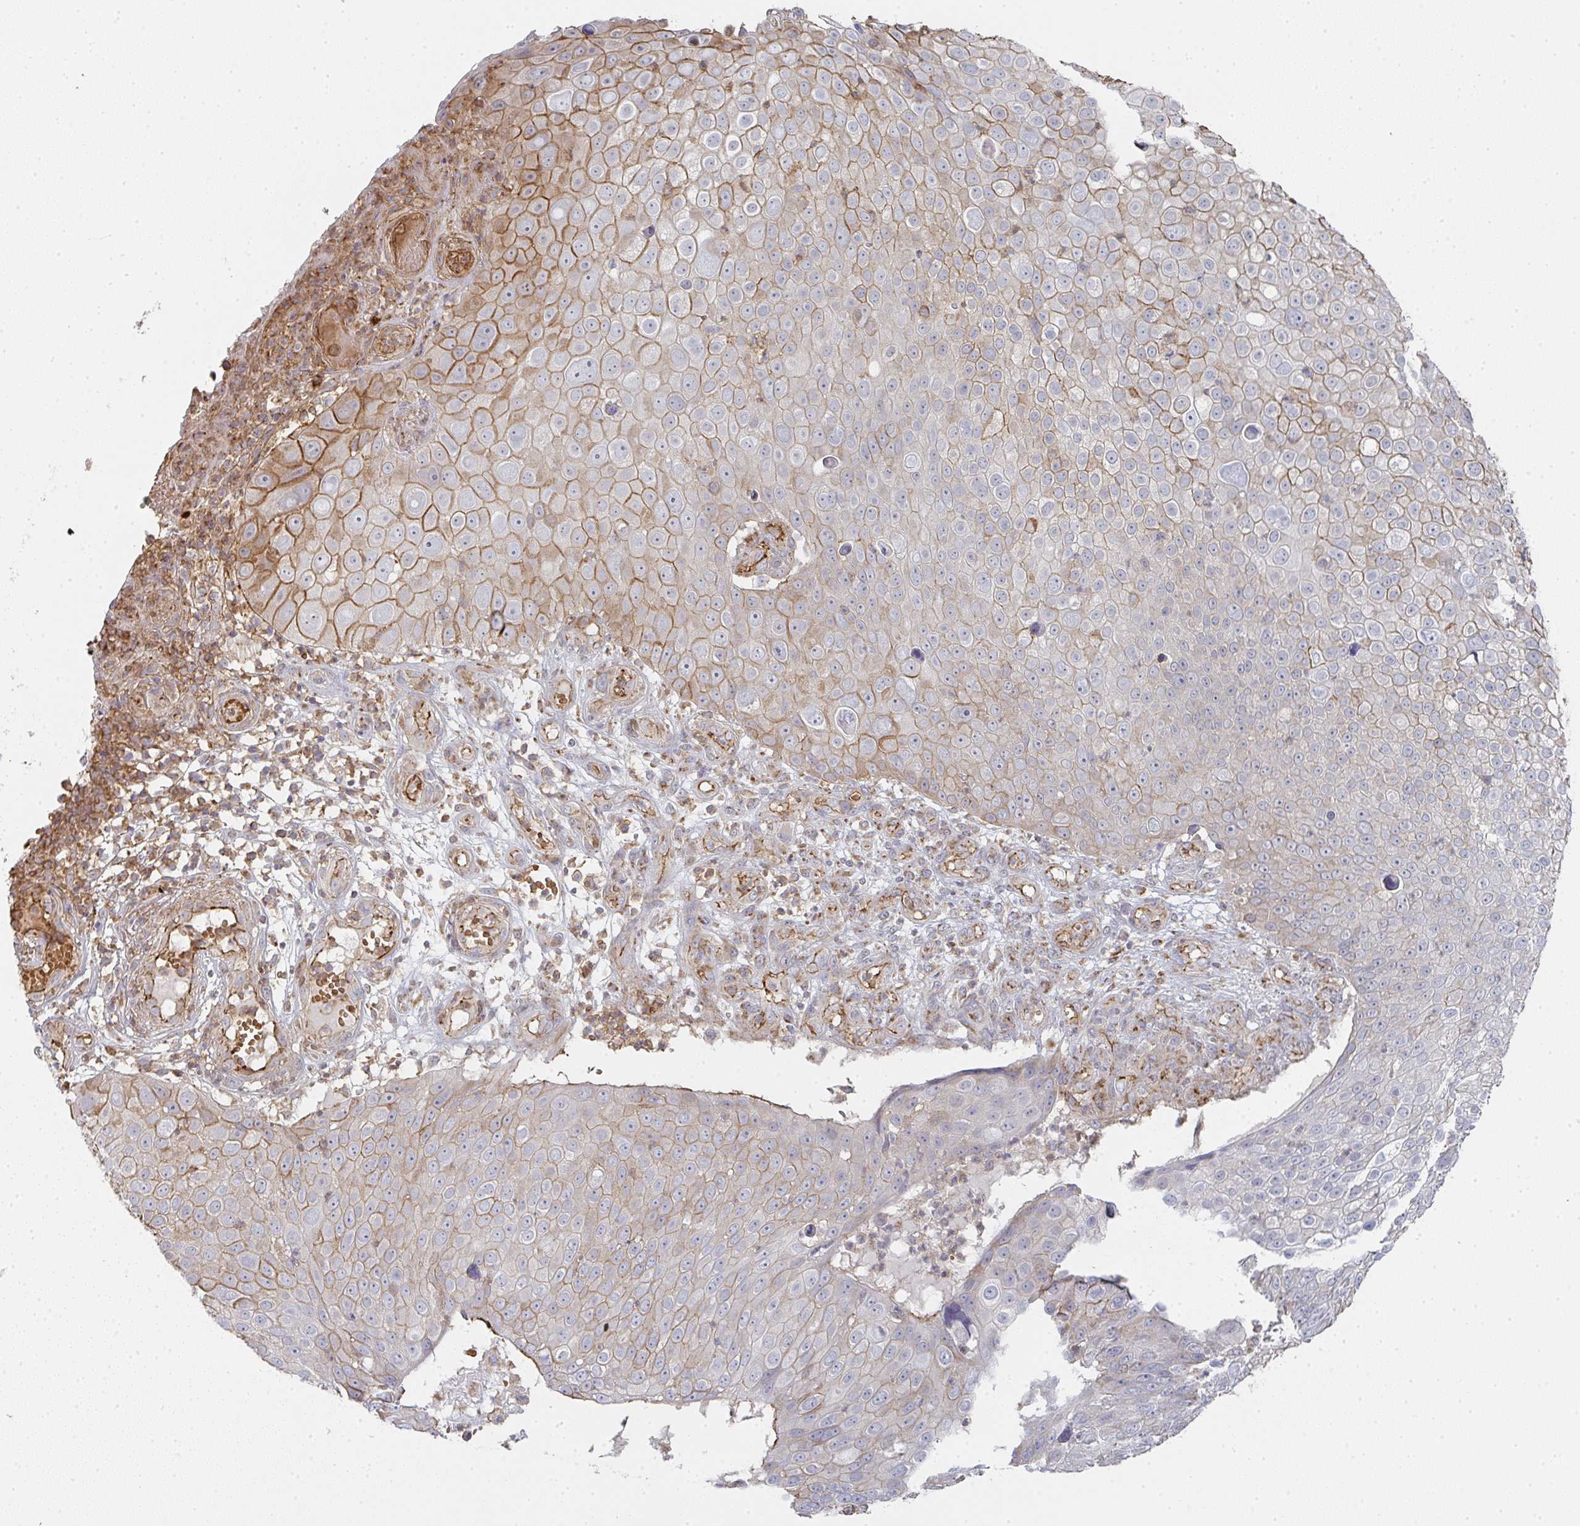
{"staining": {"intensity": "moderate", "quantity": "25%-75%", "location": "cytoplasmic/membranous"}, "tissue": "skin cancer", "cell_type": "Tumor cells", "image_type": "cancer", "snomed": [{"axis": "morphology", "description": "Squamous cell carcinoma, NOS"}, {"axis": "topography", "description": "Skin"}], "caption": "Skin cancer (squamous cell carcinoma) stained with a protein marker demonstrates moderate staining in tumor cells.", "gene": "ZNF526", "patient": {"sex": "male", "age": 71}}